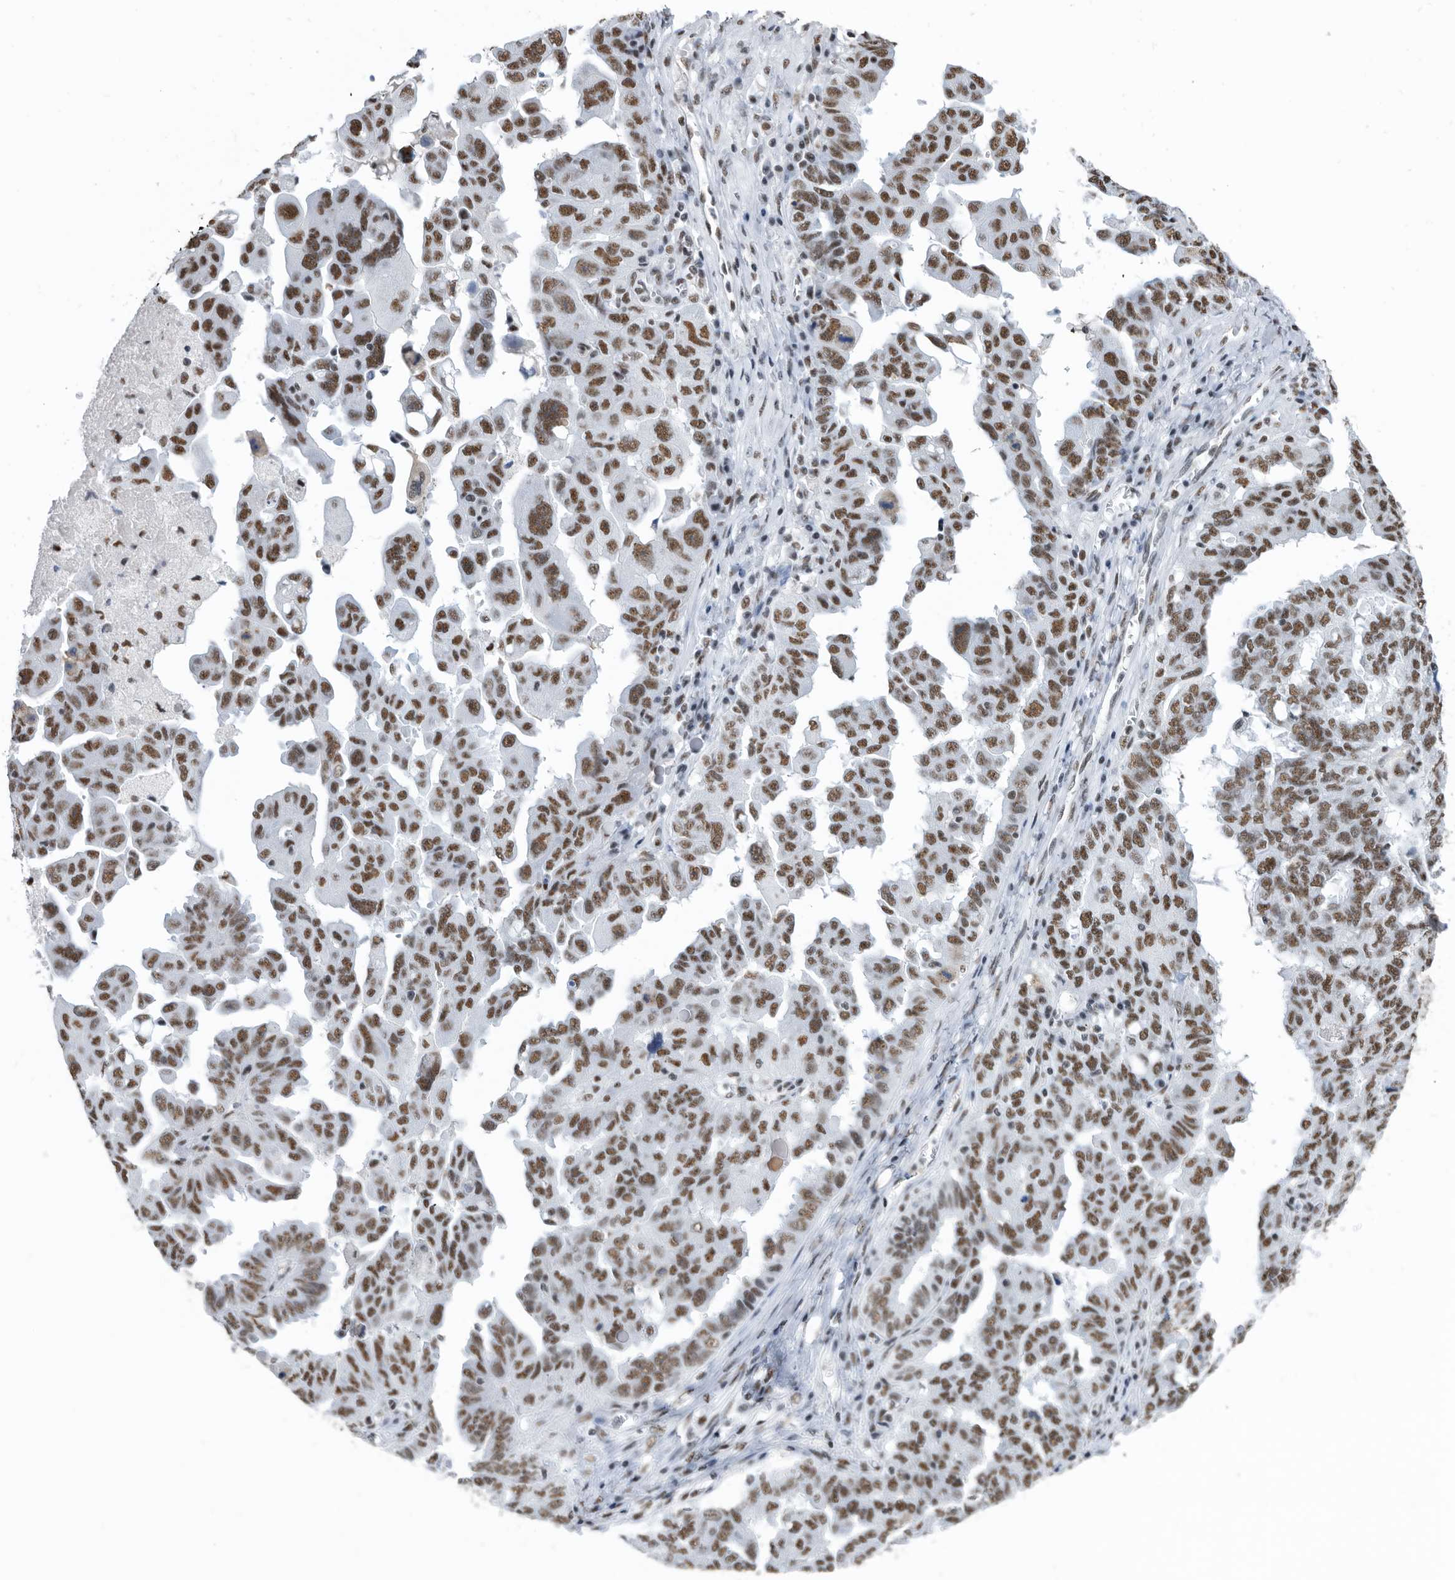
{"staining": {"intensity": "strong", "quantity": ">75%", "location": "nuclear"}, "tissue": "ovarian cancer", "cell_type": "Tumor cells", "image_type": "cancer", "snomed": [{"axis": "morphology", "description": "Carcinoma, endometroid"}, {"axis": "topography", "description": "Ovary"}], "caption": "A brown stain labels strong nuclear expression of a protein in human ovarian endometroid carcinoma tumor cells. Ihc stains the protein in brown and the nuclei are stained blue.", "gene": "SF3A1", "patient": {"sex": "female", "age": 62}}